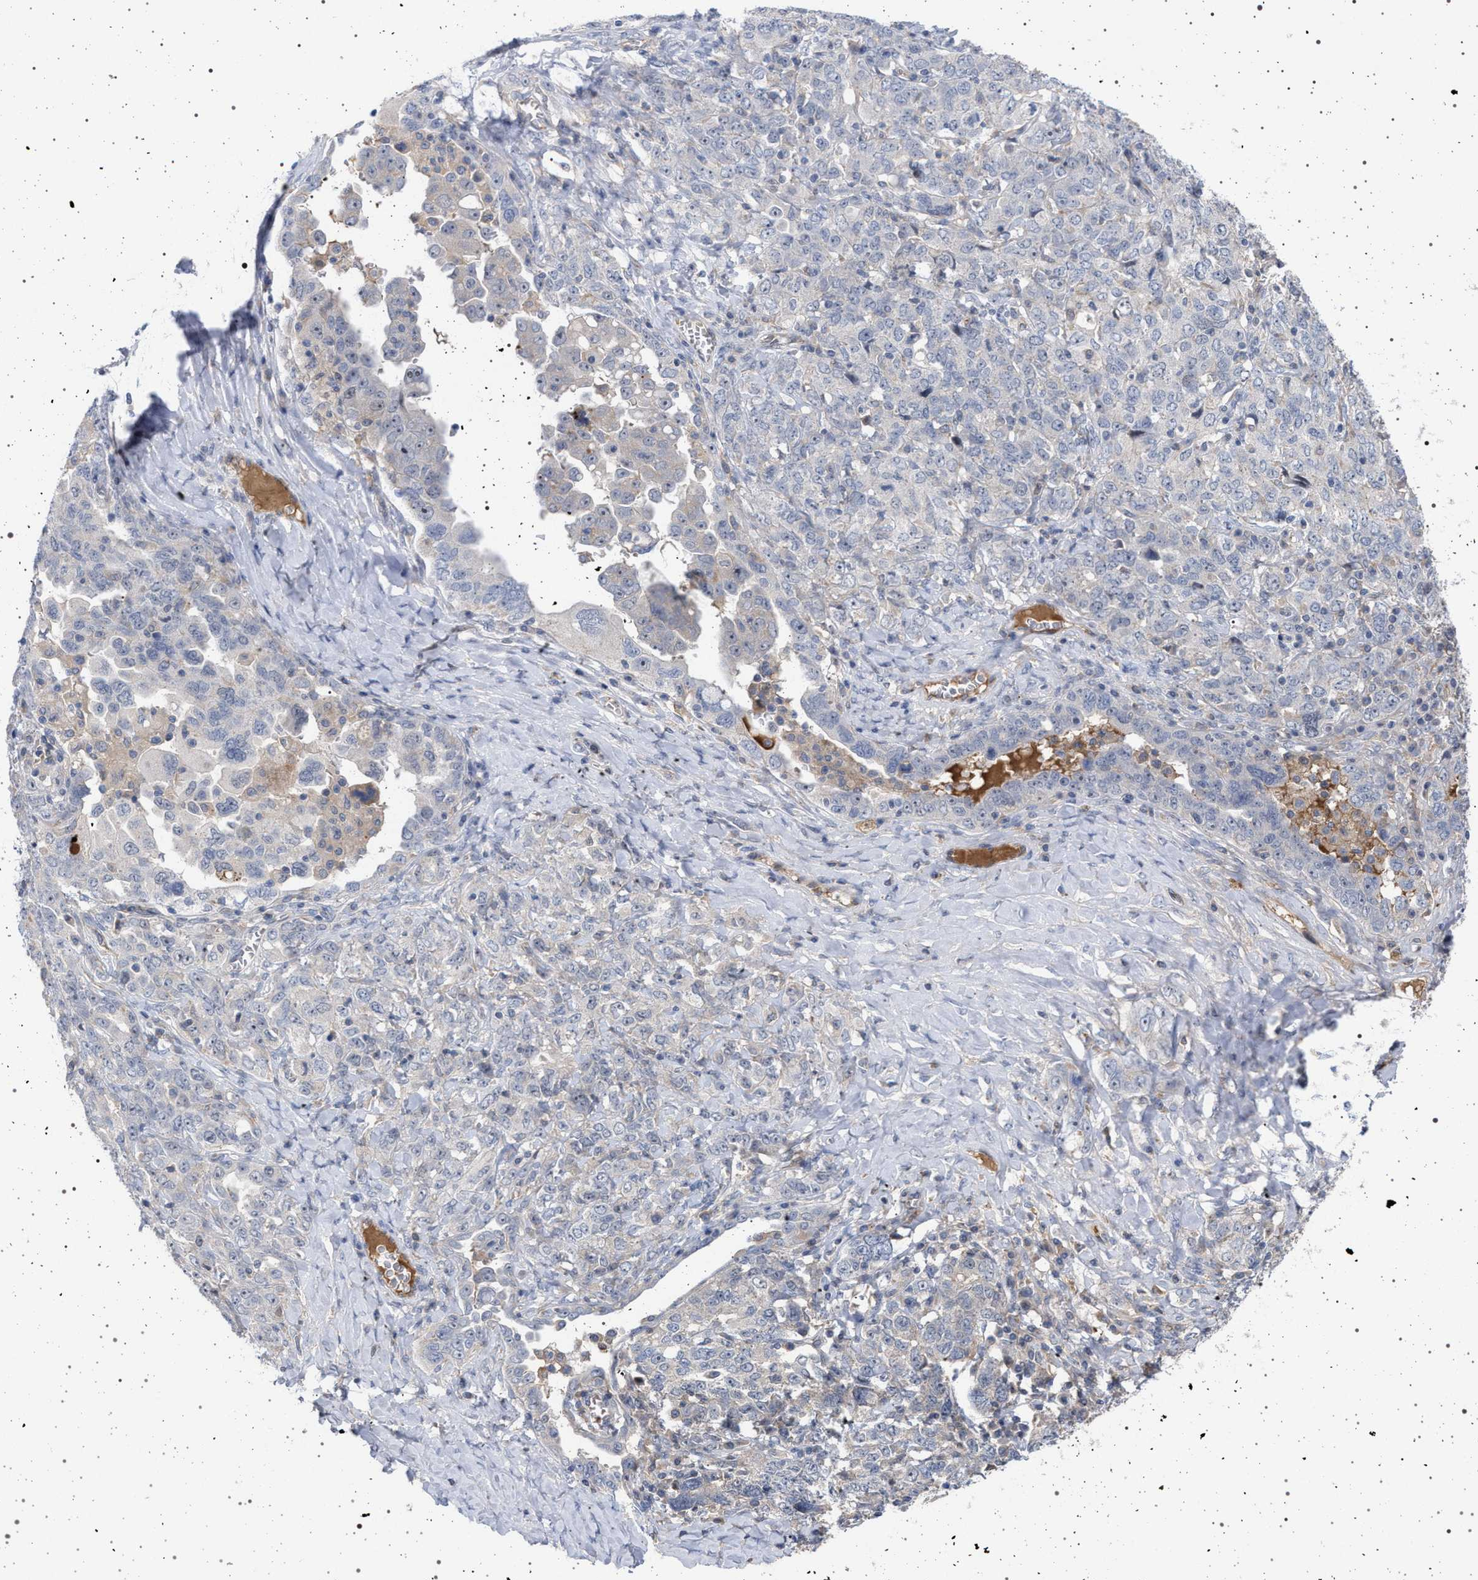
{"staining": {"intensity": "negative", "quantity": "none", "location": "none"}, "tissue": "ovarian cancer", "cell_type": "Tumor cells", "image_type": "cancer", "snomed": [{"axis": "morphology", "description": "Carcinoma, endometroid"}, {"axis": "topography", "description": "Ovary"}], "caption": "Ovarian endometroid carcinoma stained for a protein using immunohistochemistry (IHC) shows no expression tumor cells.", "gene": "RBM48", "patient": {"sex": "female", "age": 62}}